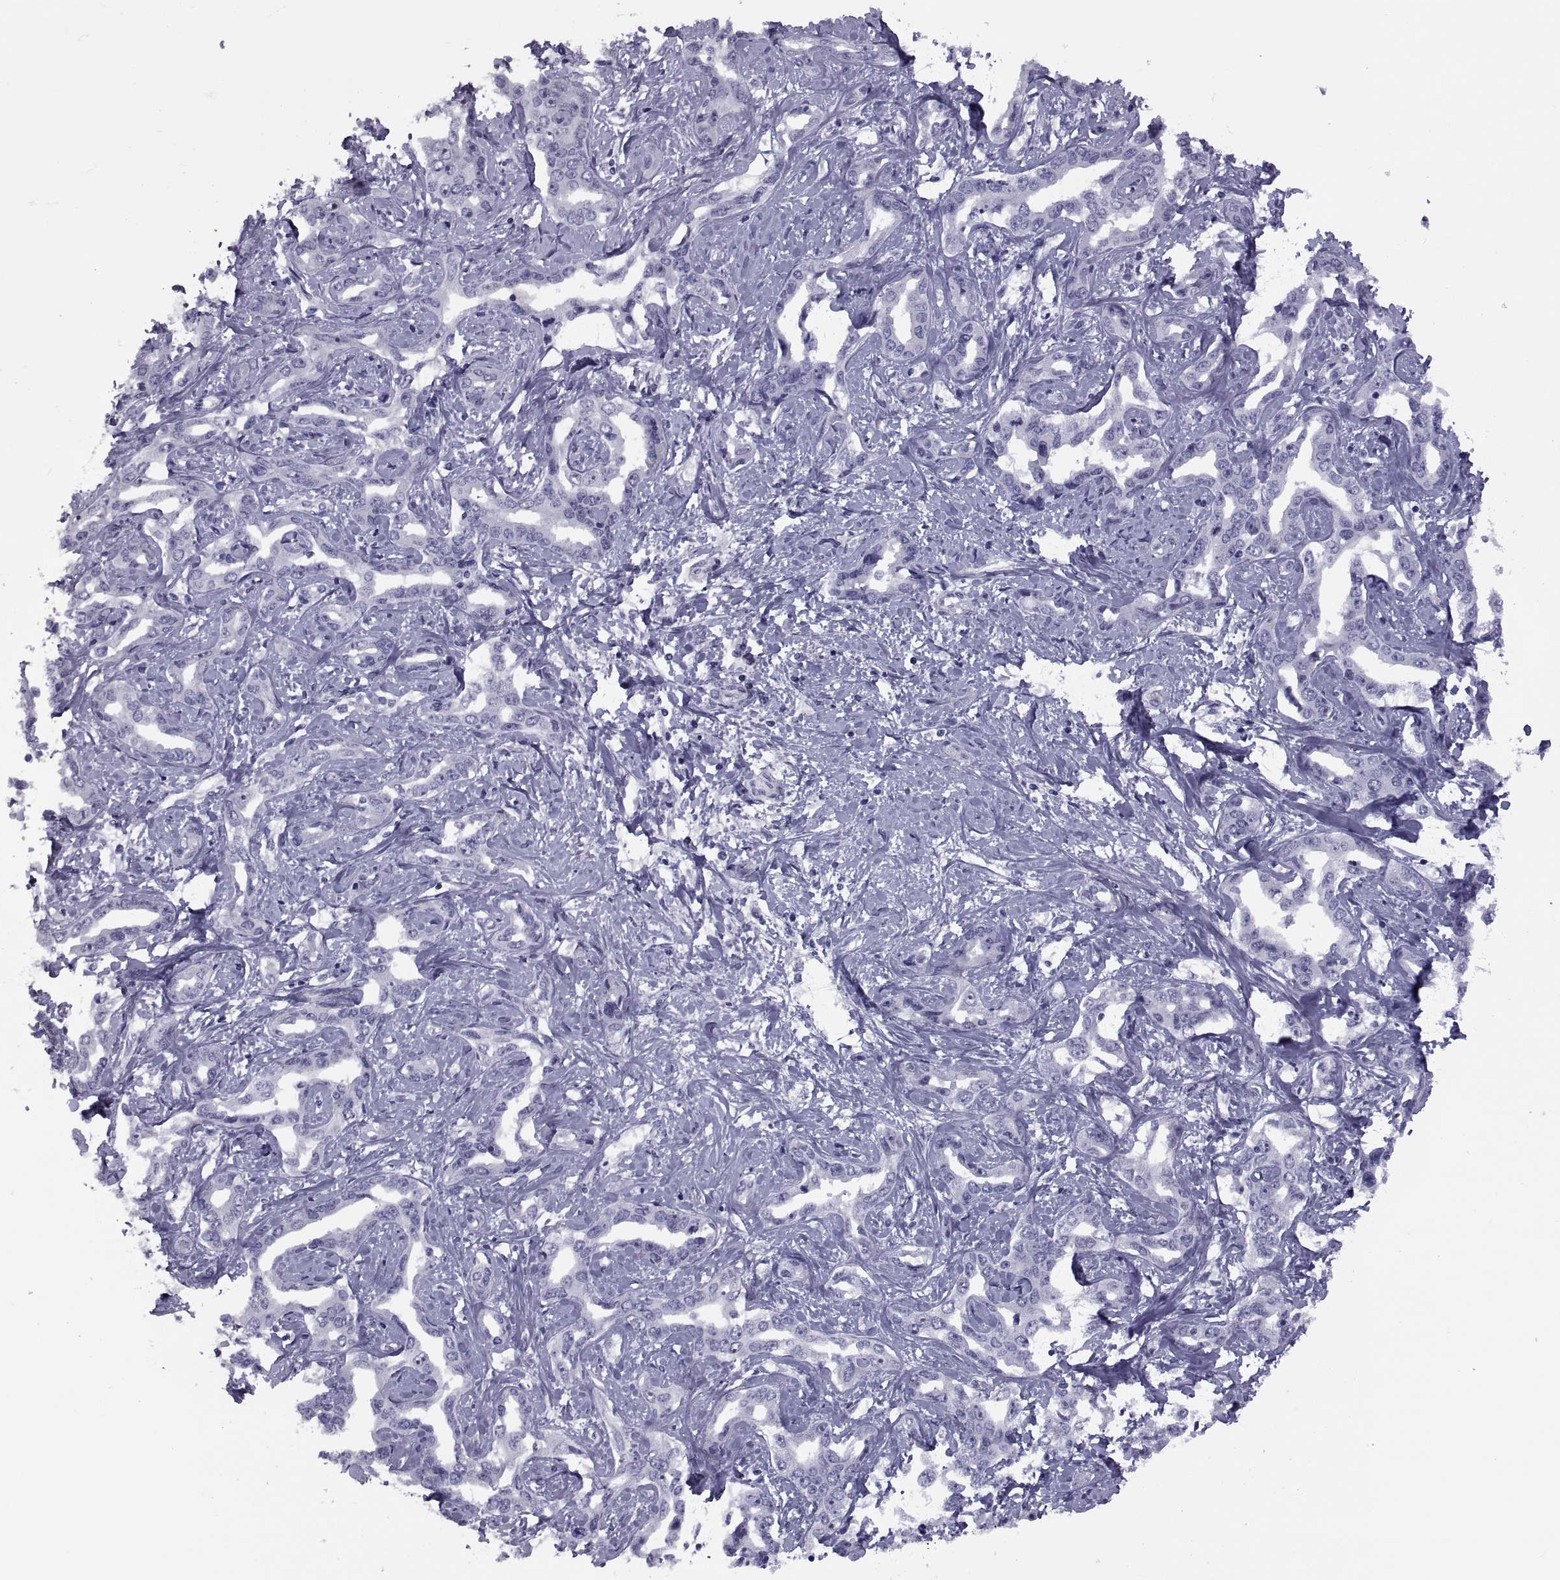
{"staining": {"intensity": "negative", "quantity": "none", "location": "none"}, "tissue": "liver cancer", "cell_type": "Tumor cells", "image_type": "cancer", "snomed": [{"axis": "morphology", "description": "Cholangiocarcinoma"}, {"axis": "topography", "description": "Liver"}], "caption": "A high-resolution image shows immunohistochemistry (IHC) staining of liver cholangiocarcinoma, which exhibits no significant positivity in tumor cells.", "gene": "TMEM158", "patient": {"sex": "male", "age": 59}}